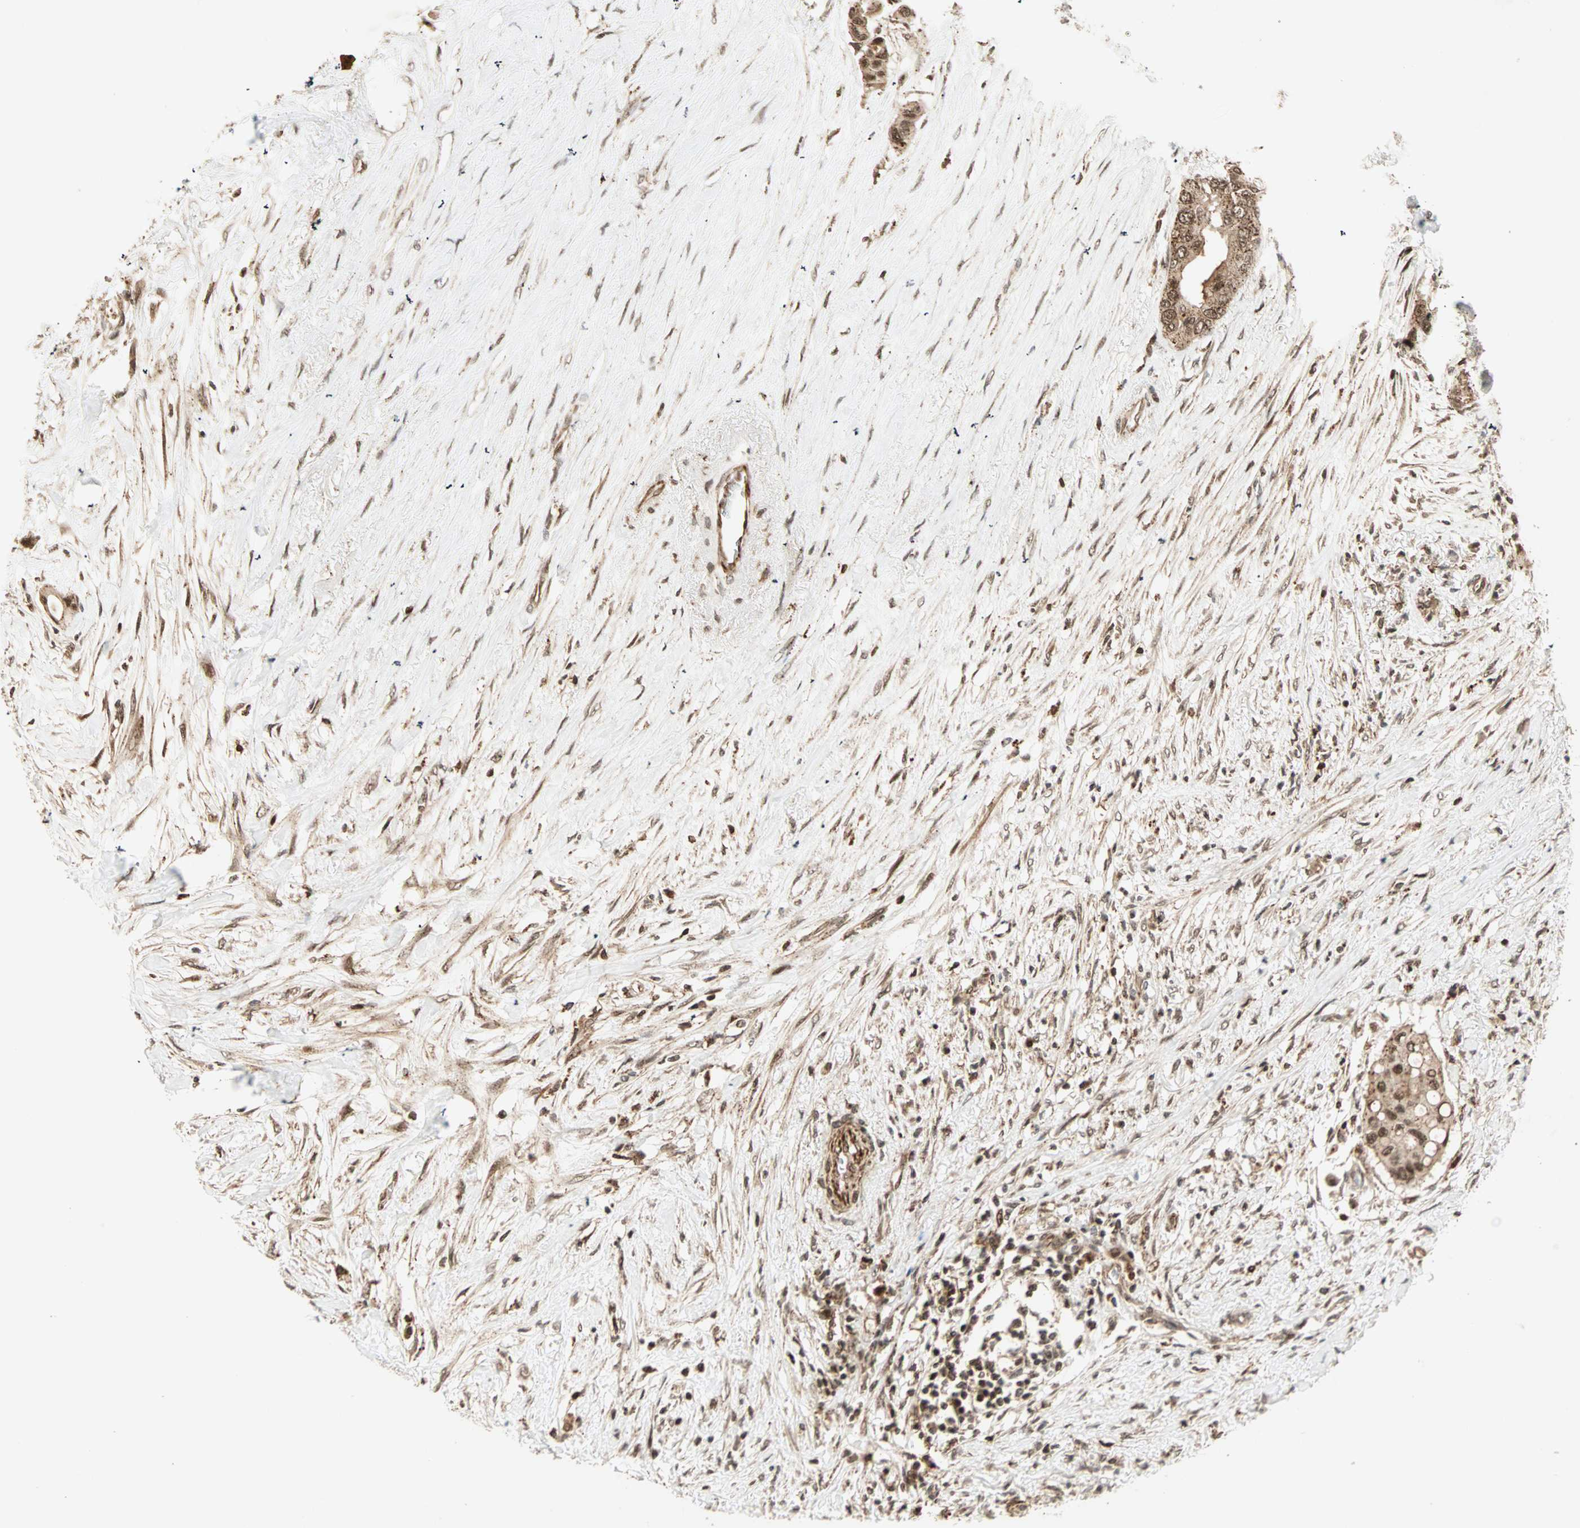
{"staining": {"intensity": "moderate", "quantity": ">75%", "location": "cytoplasmic/membranous,nuclear"}, "tissue": "colorectal cancer", "cell_type": "Tumor cells", "image_type": "cancer", "snomed": [{"axis": "morphology", "description": "Normal tissue, NOS"}, {"axis": "morphology", "description": "Adenocarcinoma, NOS"}, {"axis": "topography", "description": "Colon"}], "caption": "Immunohistochemical staining of colorectal cancer (adenocarcinoma) reveals medium levels of moderate cytoplasmic/membranous and nuclear staining in about >75% of tumor cells.", "gene": "ZBED9", "patient": {"sex": "male", "age": 82}}